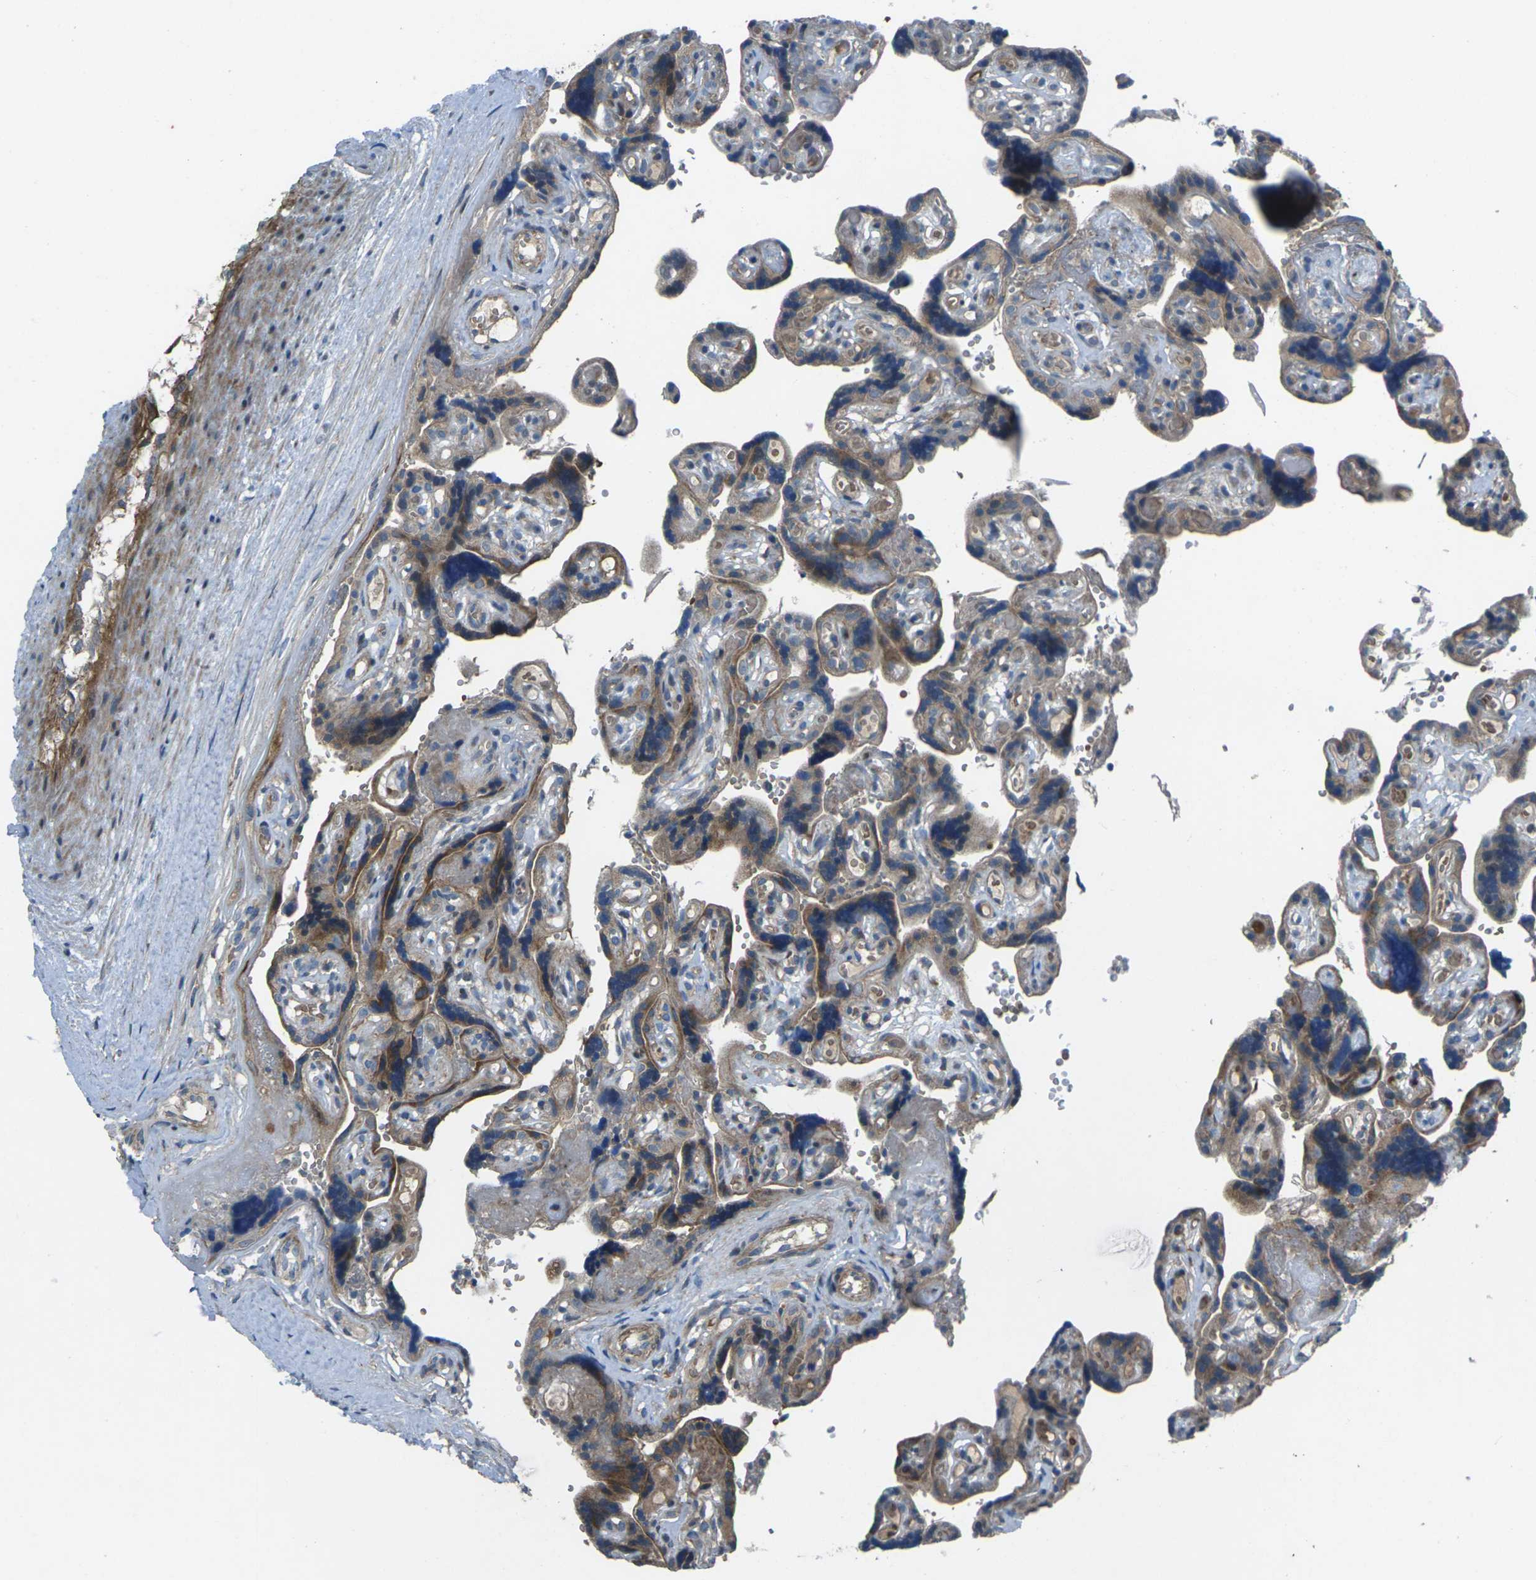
{"staining": {"intensity": "moderate", "quantity": ">75%", "location": "cytoplasmic/membranous"}, "tissue": "placenta", "cell_type": "Decidual cells", "image_type": "normal", "snomed": [{"axis": "morphology", "description": "Normal tissue, NOS"}, {"axis": "topography", "description": "Placenta"}], "caption": "IHC (DAB) staining of benign placenta shows moderate cytoplasmic/membranous protein staining in approximately >75% of decidual cells. The staining was performed using DAB (3,3'-diaminobenzidine) to visualize the protein expression in brown, while the nuclei were stained in blue with hematoxylin (Magnification: 20x).", "gene": "EDNRA", "patient": {"sex": "female", "age": 30}}